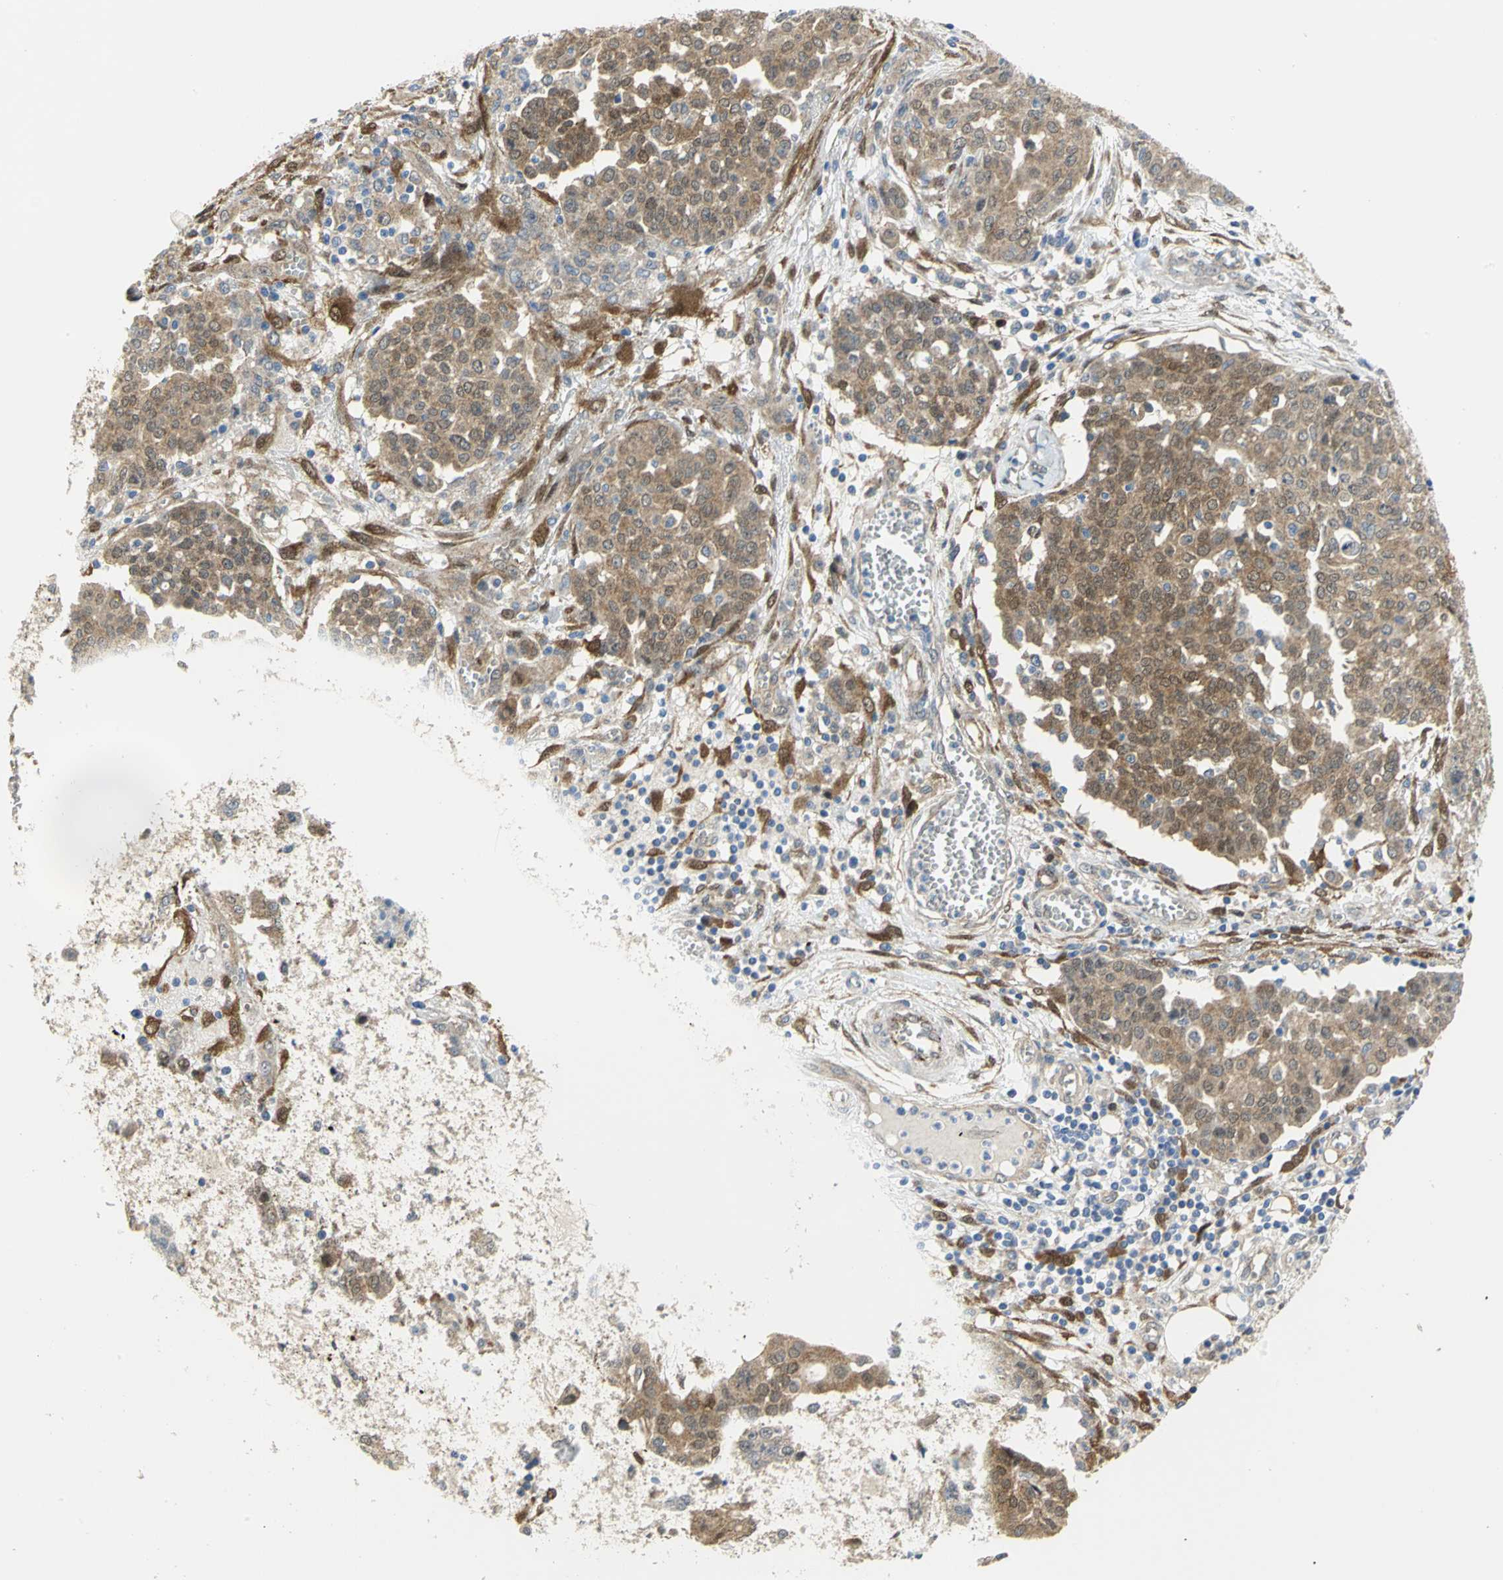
{"staining": {"intensity": "moderate", "quantity": ">75%", "location": "cytoplasmic/membranous"}, "tissue": "ovarian cancer", "cell_type": "Tumor cells", "image_type": "cancer", "snomed": [{"axis": "morphology", "description": "Cystadenocarcinoma, serous, NOS"}, {"axis": "topography", "description": "Soft tissue"}, {"axis": "topography", "description": "Ovary"}], "caption": "A medium amount of moderate cytoplasmic/membranous expression is seen in about >75% of tumor cells in ovarian cancer (serous cystadenocarcinoma) tissue.", "gene": "PGM3", "patient": {"sex": "female", "age": 57}}